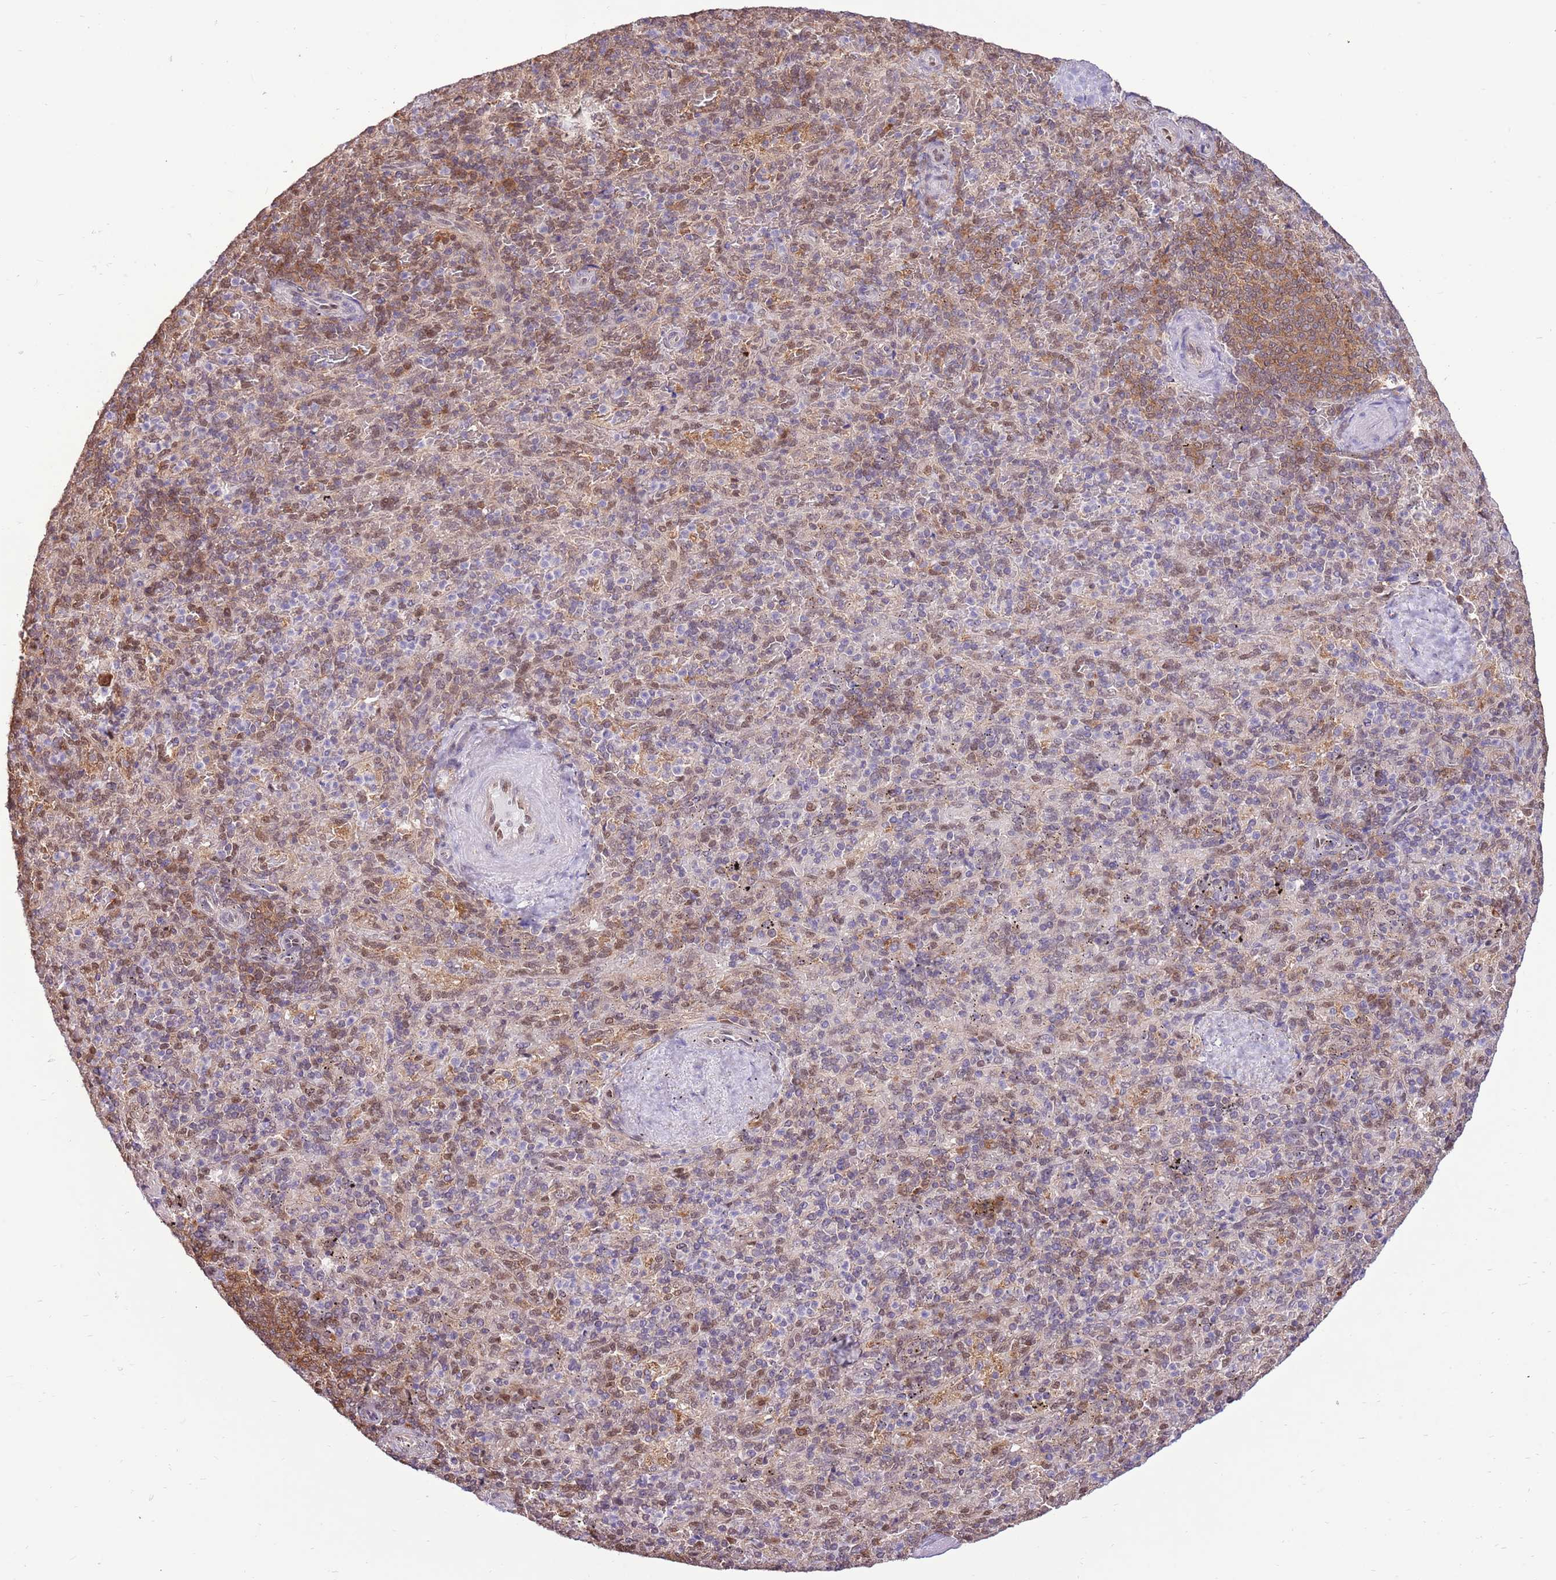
{"staining": {"intensity": "moderate", "quantity": "<25%", "location": "cytoplasmic/membranous"}, "tissue": "spleen", "cell_type": "Cells in red pulp", "image_type": "normal", "snomed": [{"axis": "morphology", "description": "Normal tissue, NOS"}, {"axis": "topography", "description": "Spleen"}], "caption": "High-magnification brightfield microscopy of benign spleen stained with DAB (3,3'-diaminobenzidine) (brown) and counterstained with hematoxylin (blue). cells in red pulp exhibit moderate cytoplasmic/membranous staining is identified in about<25% of cells. The staining is performed using DAB (3,3'-diaminobenzidine) brown chromogen to label protein expression. The nuclei are counter-stained blue using hematoxylin.", "gene": "NSFL1C", "patient": {"sex": "male", "age": 82}}